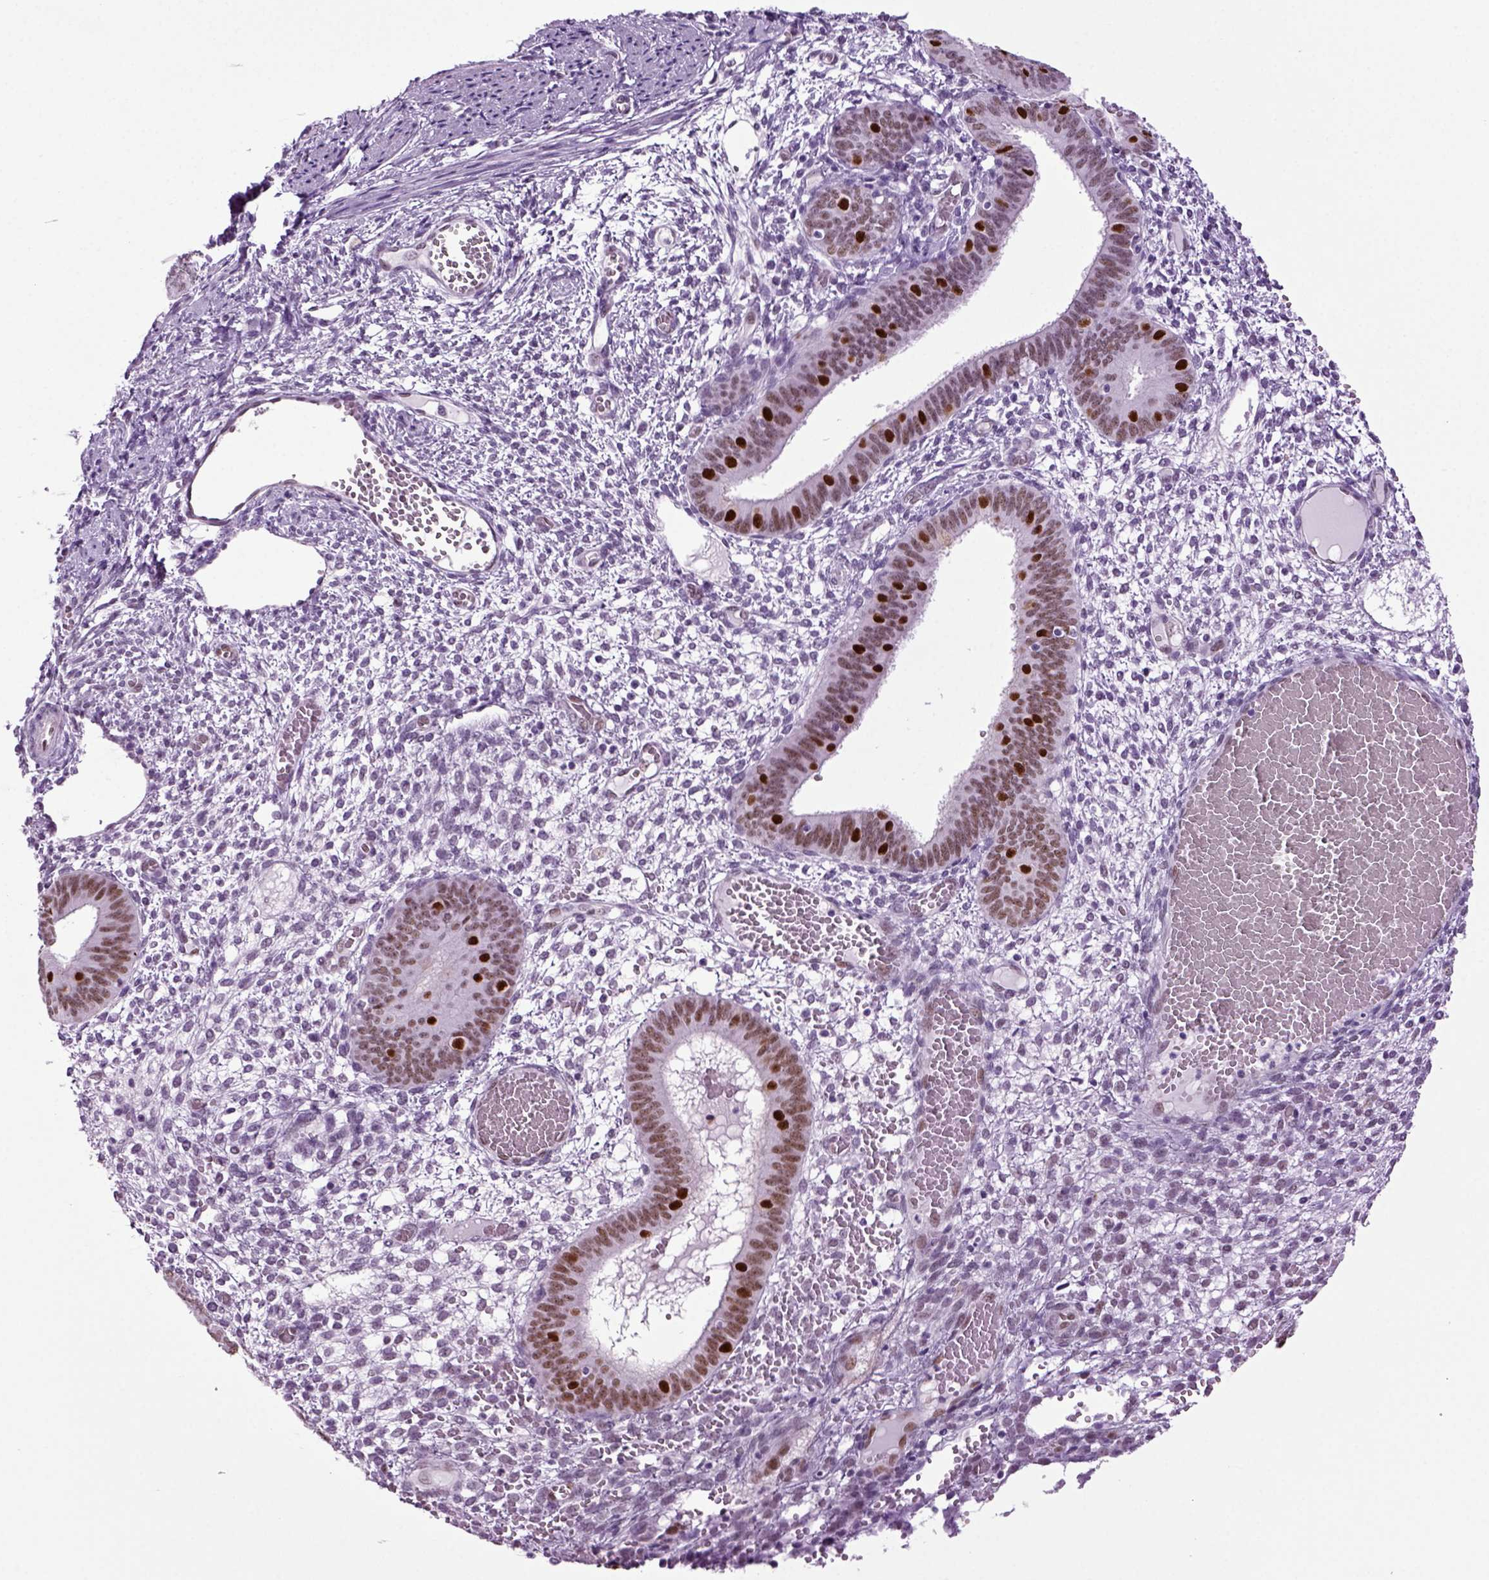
{"staining": {"intensity": "negative", "quantity": "none", "location": "none"}, "tissue": "endometrium", "cell_type": "Cells in endometrial stroma", "image_type": "normal", "snomed": [{"axis": "morphology", "description": "Normal tissue, NOS"}, {"axis": "topography", "description": "Endometrium"}], "caption": "This image is of normal endometrium stained with IHC to label a protein in brown with the nuclei are counter-stained blue. There is no positivity in cells in endometrial stroma.", "gene": "RFX3", "patient": {"sex": "female", "age": 42}}